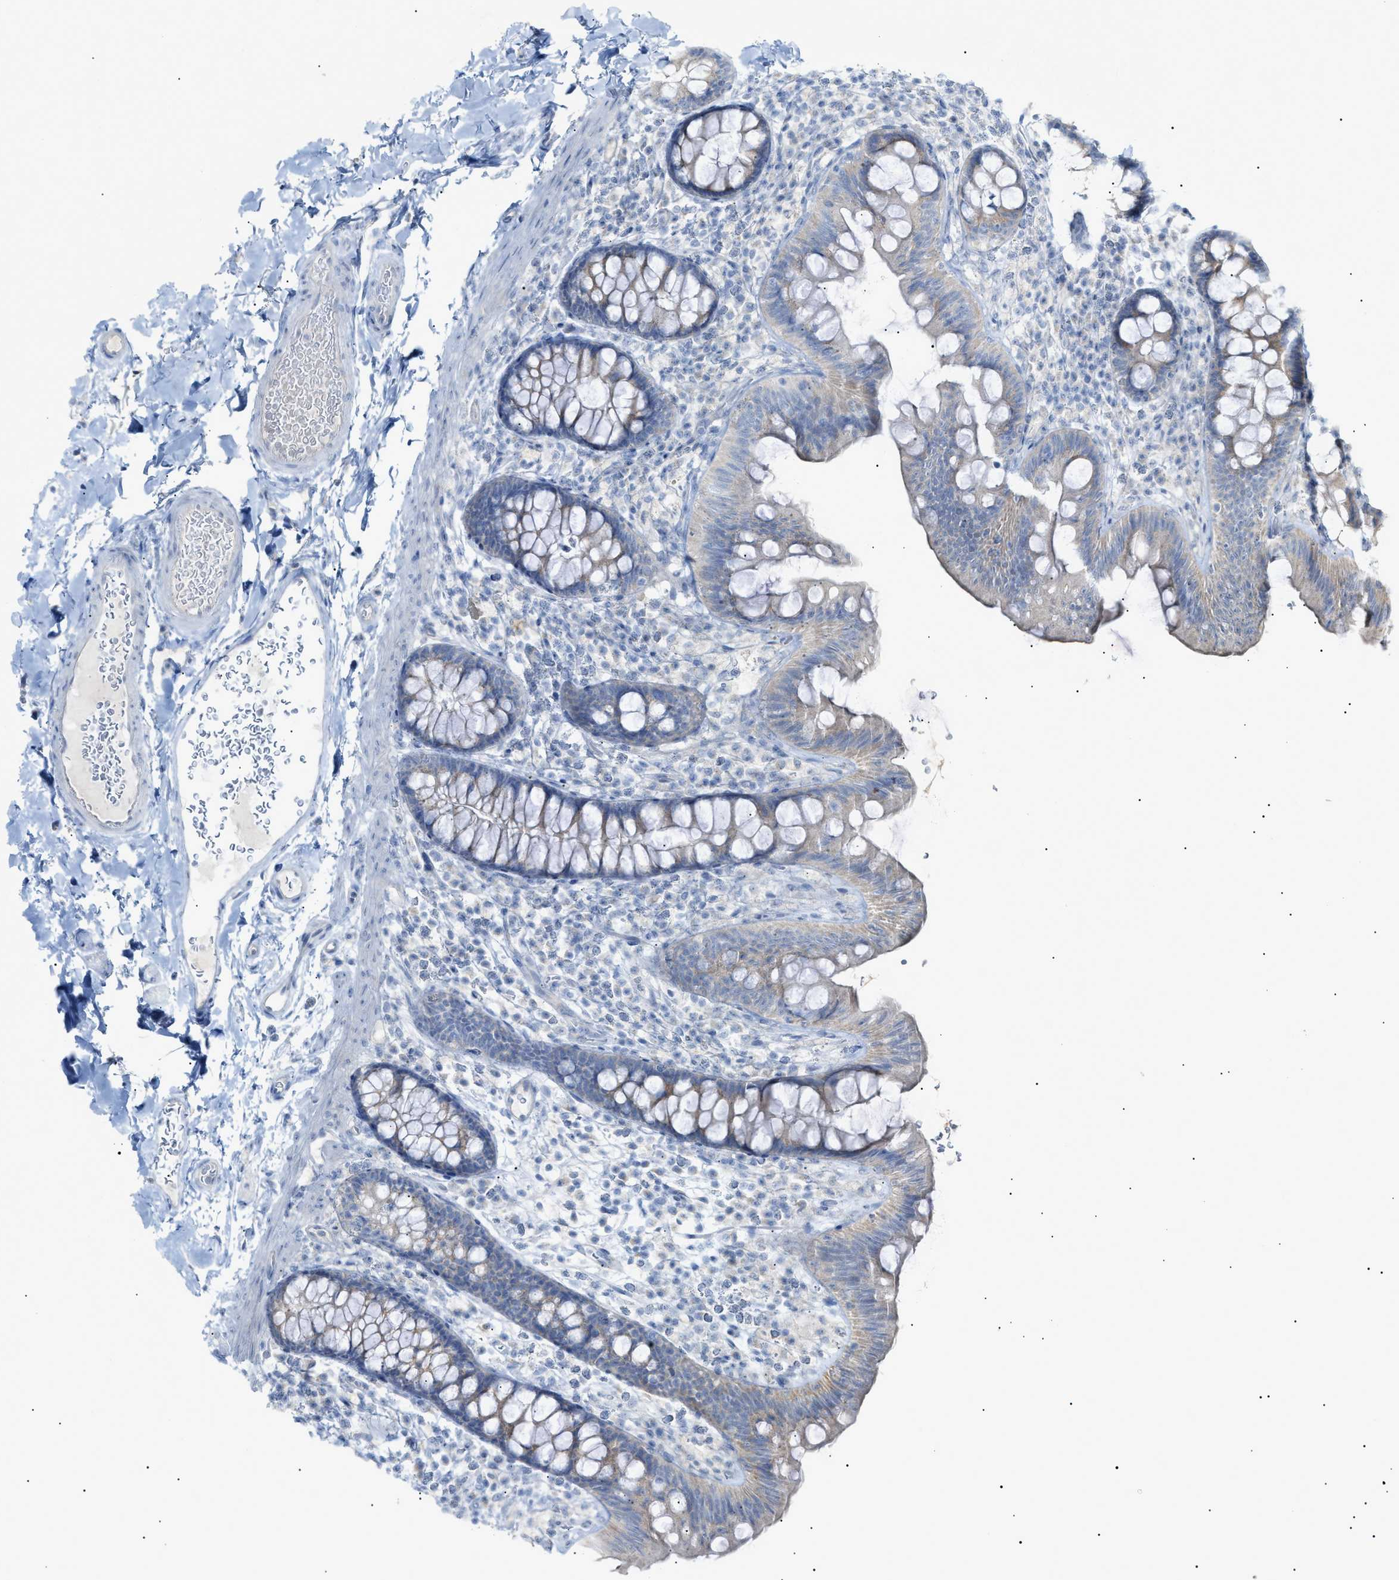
{"staining": {"intensity": "negative", "quantity": "none", "location": "none"}, "tissue": "colon", "cell_type": "Endothelial cells", "image_type": "normal", "snomed": [{"axis": "morphology", "description": "Normal tissue, NOS"}, {"axis": "topography", "description": "Colon"}], "caption": "Immunohistochemistry of normal colon demonstrates no staining in endothelial cells.", "gene": "SLC25A31", "patient": {"sex": "female", "age": 80}}